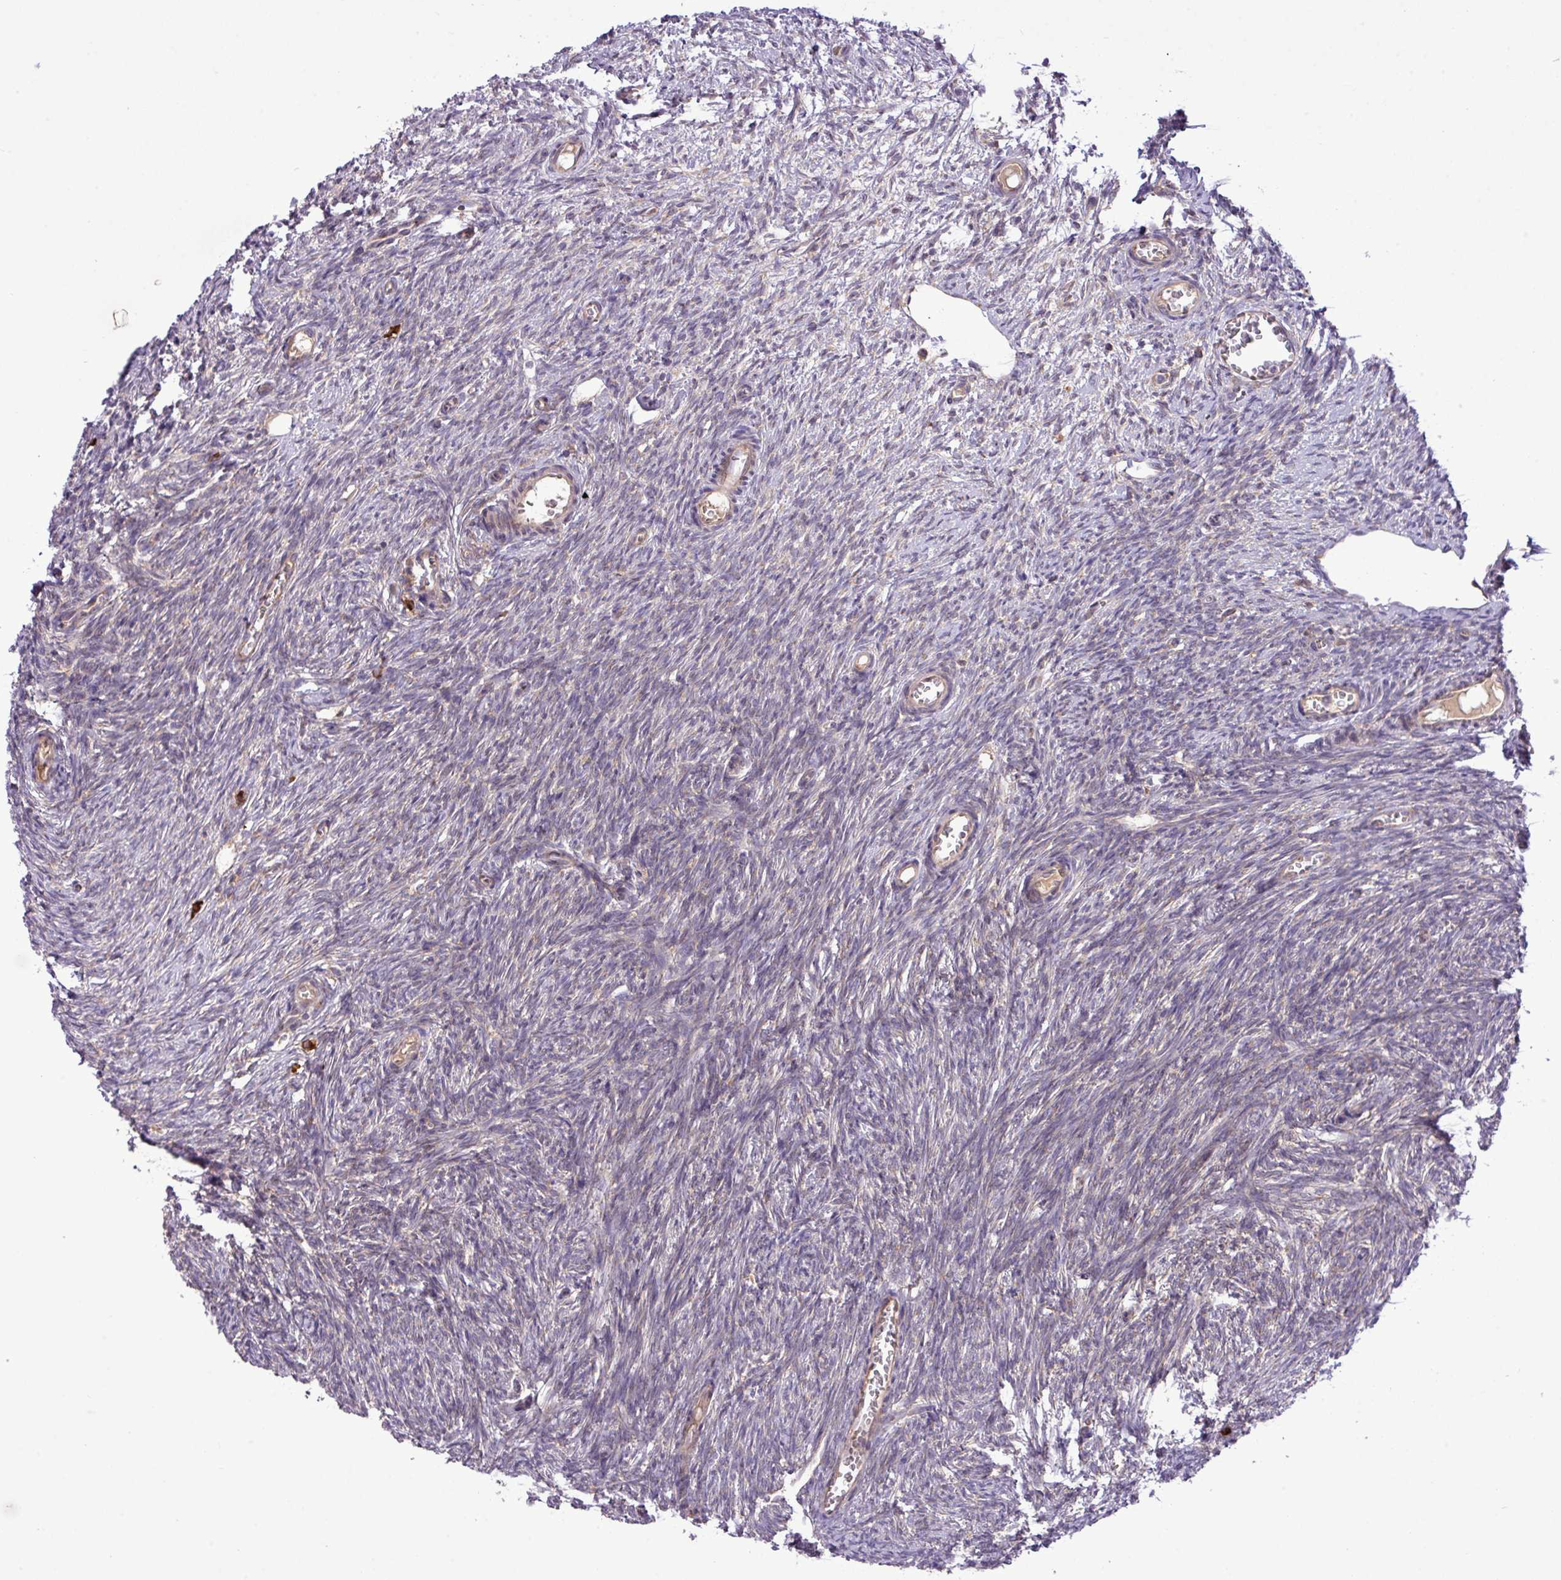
{"staining": {"intensity": "negative", "quantity": "none", "location": "none"}, "tissue": "ovary", "cell_type": "Ovarian stroma cells", "image_type": "normal", "snomed": [{"axis": "morphology", "description": "Normal tissue, NOS"}, {"axis": "topography", "description": "Ovary"}], "caption": "Immunohistochemistry (IHC) of unremarkable human ovary exhibits no expression in ovarian stroma cells.", "gene": "FAM222B", "patient": {"sex": "female", "age": 44}}